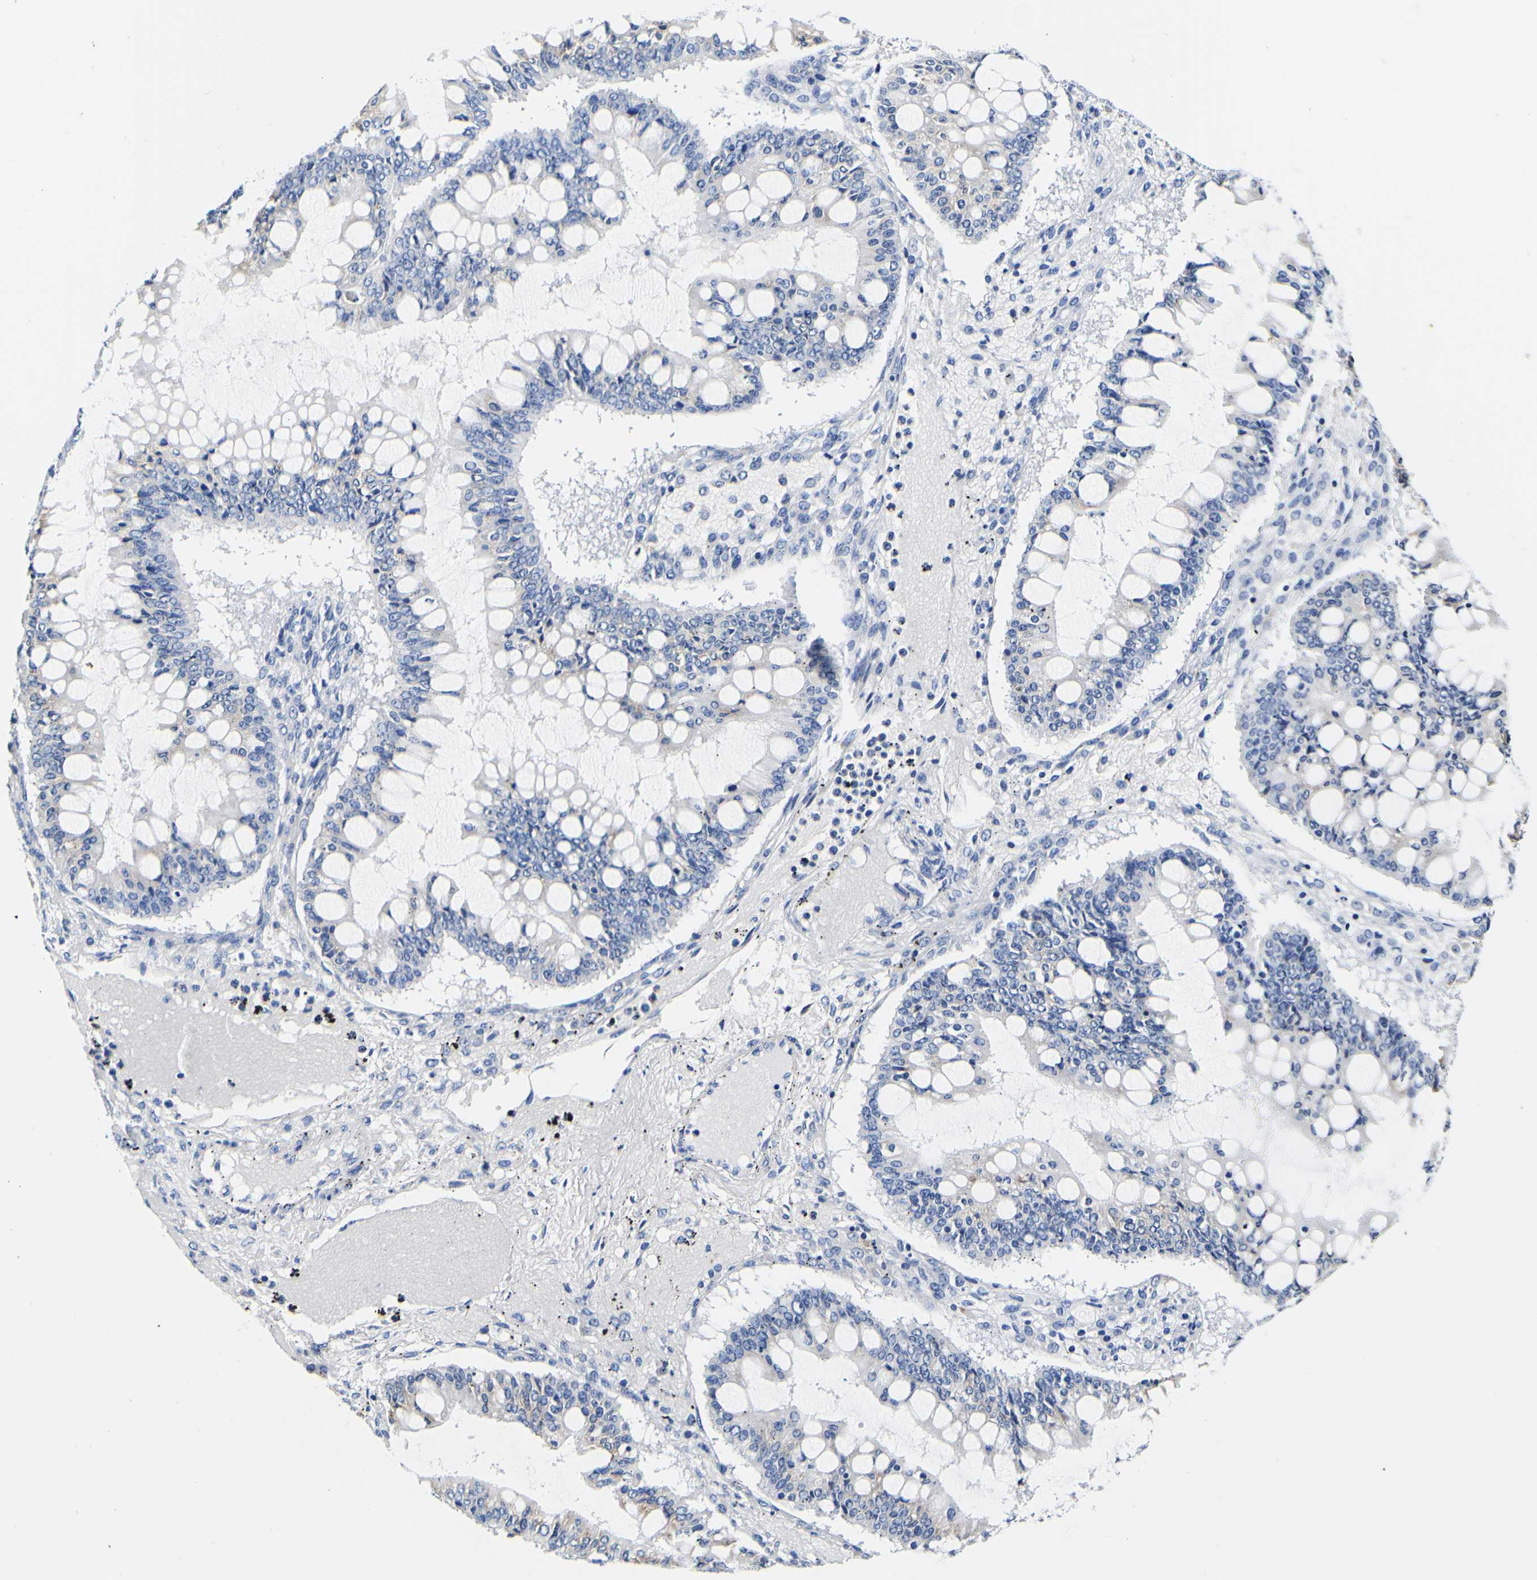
{"staining": {"intensity": "negative", "quantity": "none", "location": "none"}, "tissue": "ovarian cancer", "cell_type": "Tumor cells", "image_type": "cancer", "snomed": [{"axis": "morphology", "description": "Cystadenocarcinoma, mucinous, NOS"}, {"axis": "topography", "description": "Ovary"}], "caption": "Immunohistochemistry (IHC) histopathology image of ovarian cancer (mucinous cystadenocarcinoma) stained for a protein (brown), which reveals no positivity in tumor cells.", "gene": "P4HB", "patient": {"sex": "female", "age": 73}}